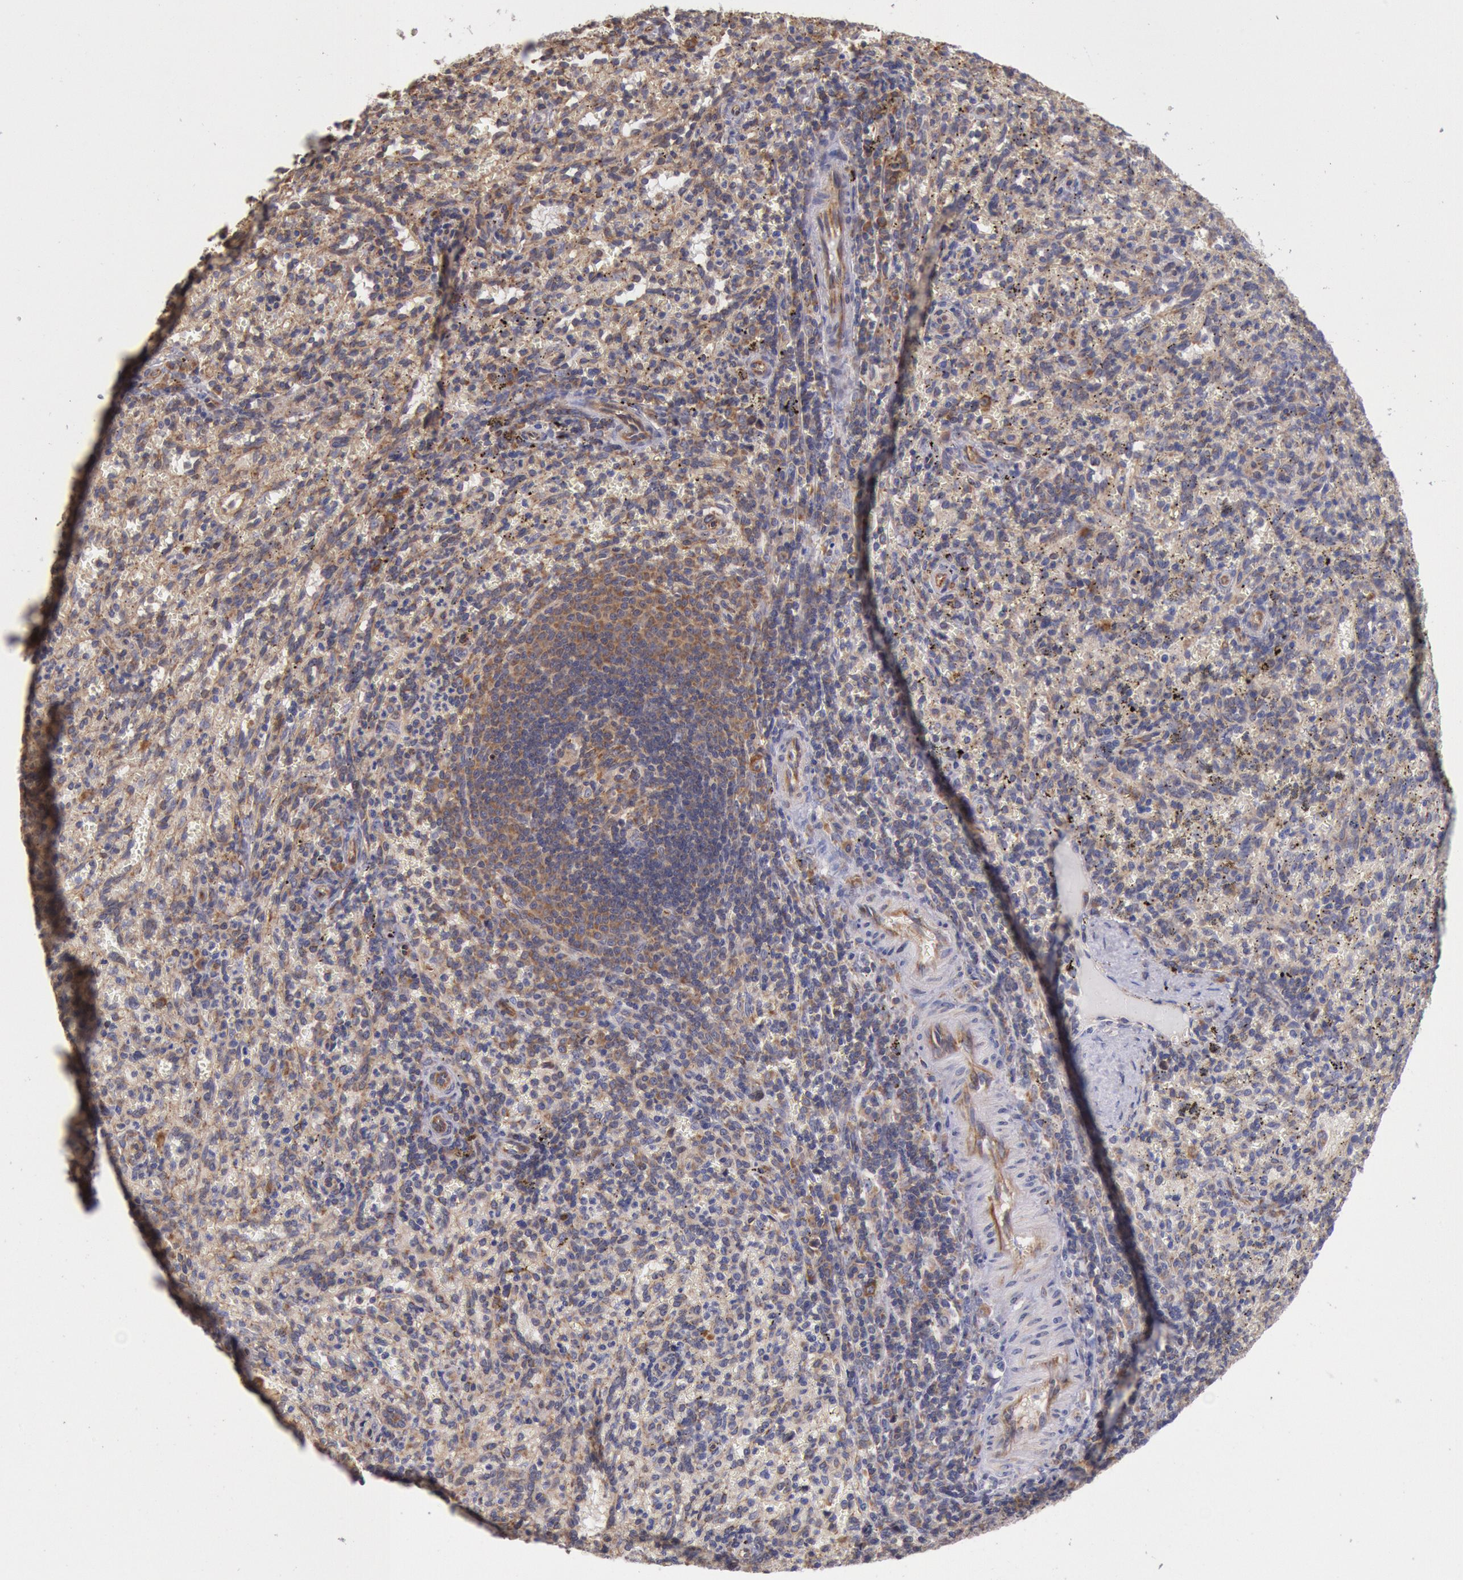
{"staining": {"intensity": "moderate", "quantity": "25%-75%", "location": "cytoplasmic/membranous"}, "tissue": "spleen", "cell_type": "Cells in red pulp", "image_type": "normal", "snomed": [{"axis": "morphology", "description": "Normal tissue, NOS"}, {"axis": "topography", "description": "Spleen"}], "caption": "Brown immunohistochemical staining in benign spleen reveals moderate cytoplasmic/membranous positivity in about 25%-75% of cells in red pulp. (brown staining indicates protein expression, while blue staining denotes nuclei).", "gene": "DRG1", "patient": {"sex": "female", "age": 10}}